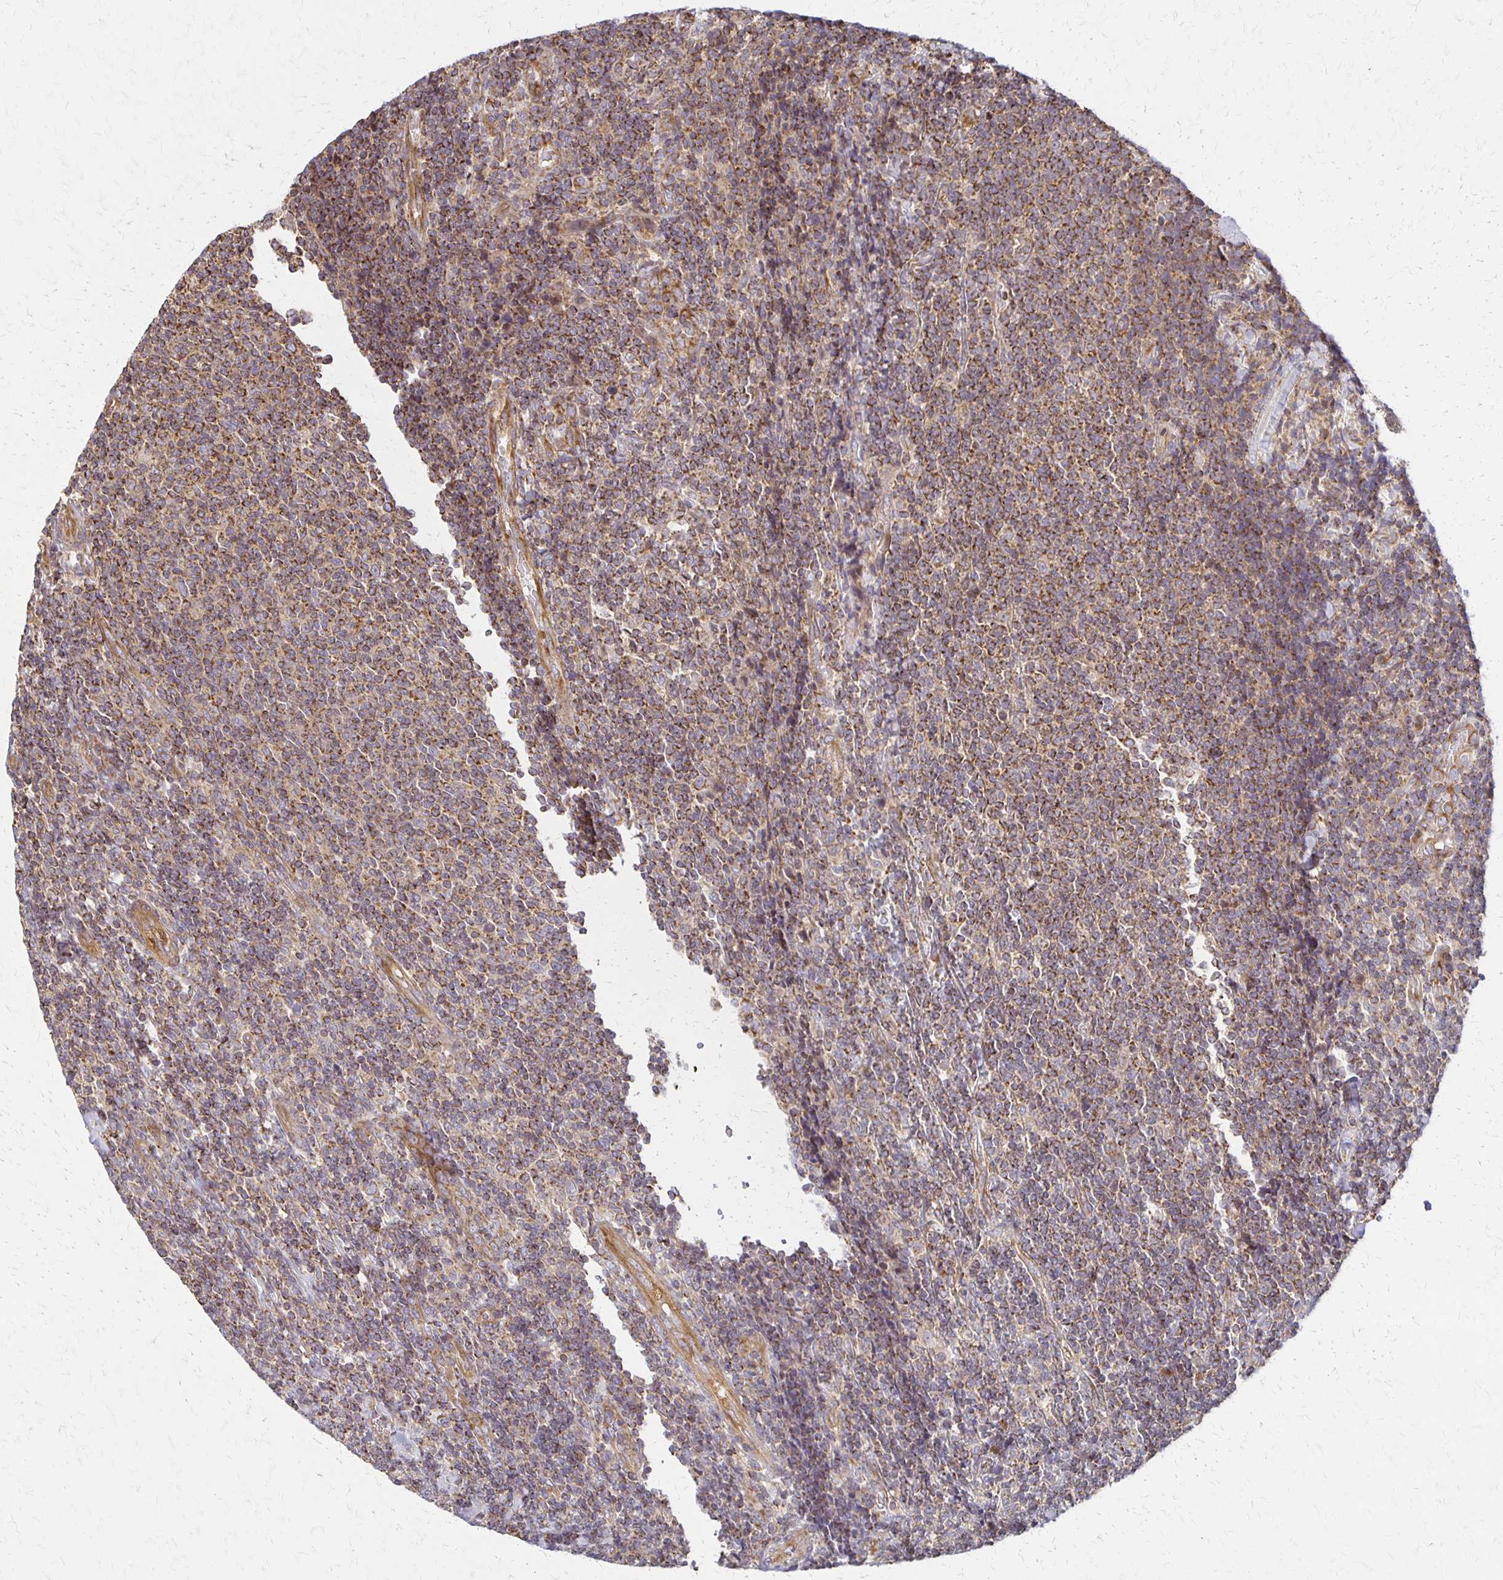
{"staining": {"intensity": "moderate", "quantity": "25%-75%", "location": "cytoplasmic/membranous"}, "tissue": "lymphoma", "cell_type": "Tumor cells", "image_type": "cancer", "snomed": [{"axis": "morphology", "description": "Malignant lymphoma, non-Hodgkin's type, Low grade"}, {"axis": "topography", "description": "Lymph node"}], "caption": "Lymphoma stained with a protein marker displays moderate staining in tumor cells.", "gene": "EIF4EBP2", "patient": {"sex": "male", "age": 52}}